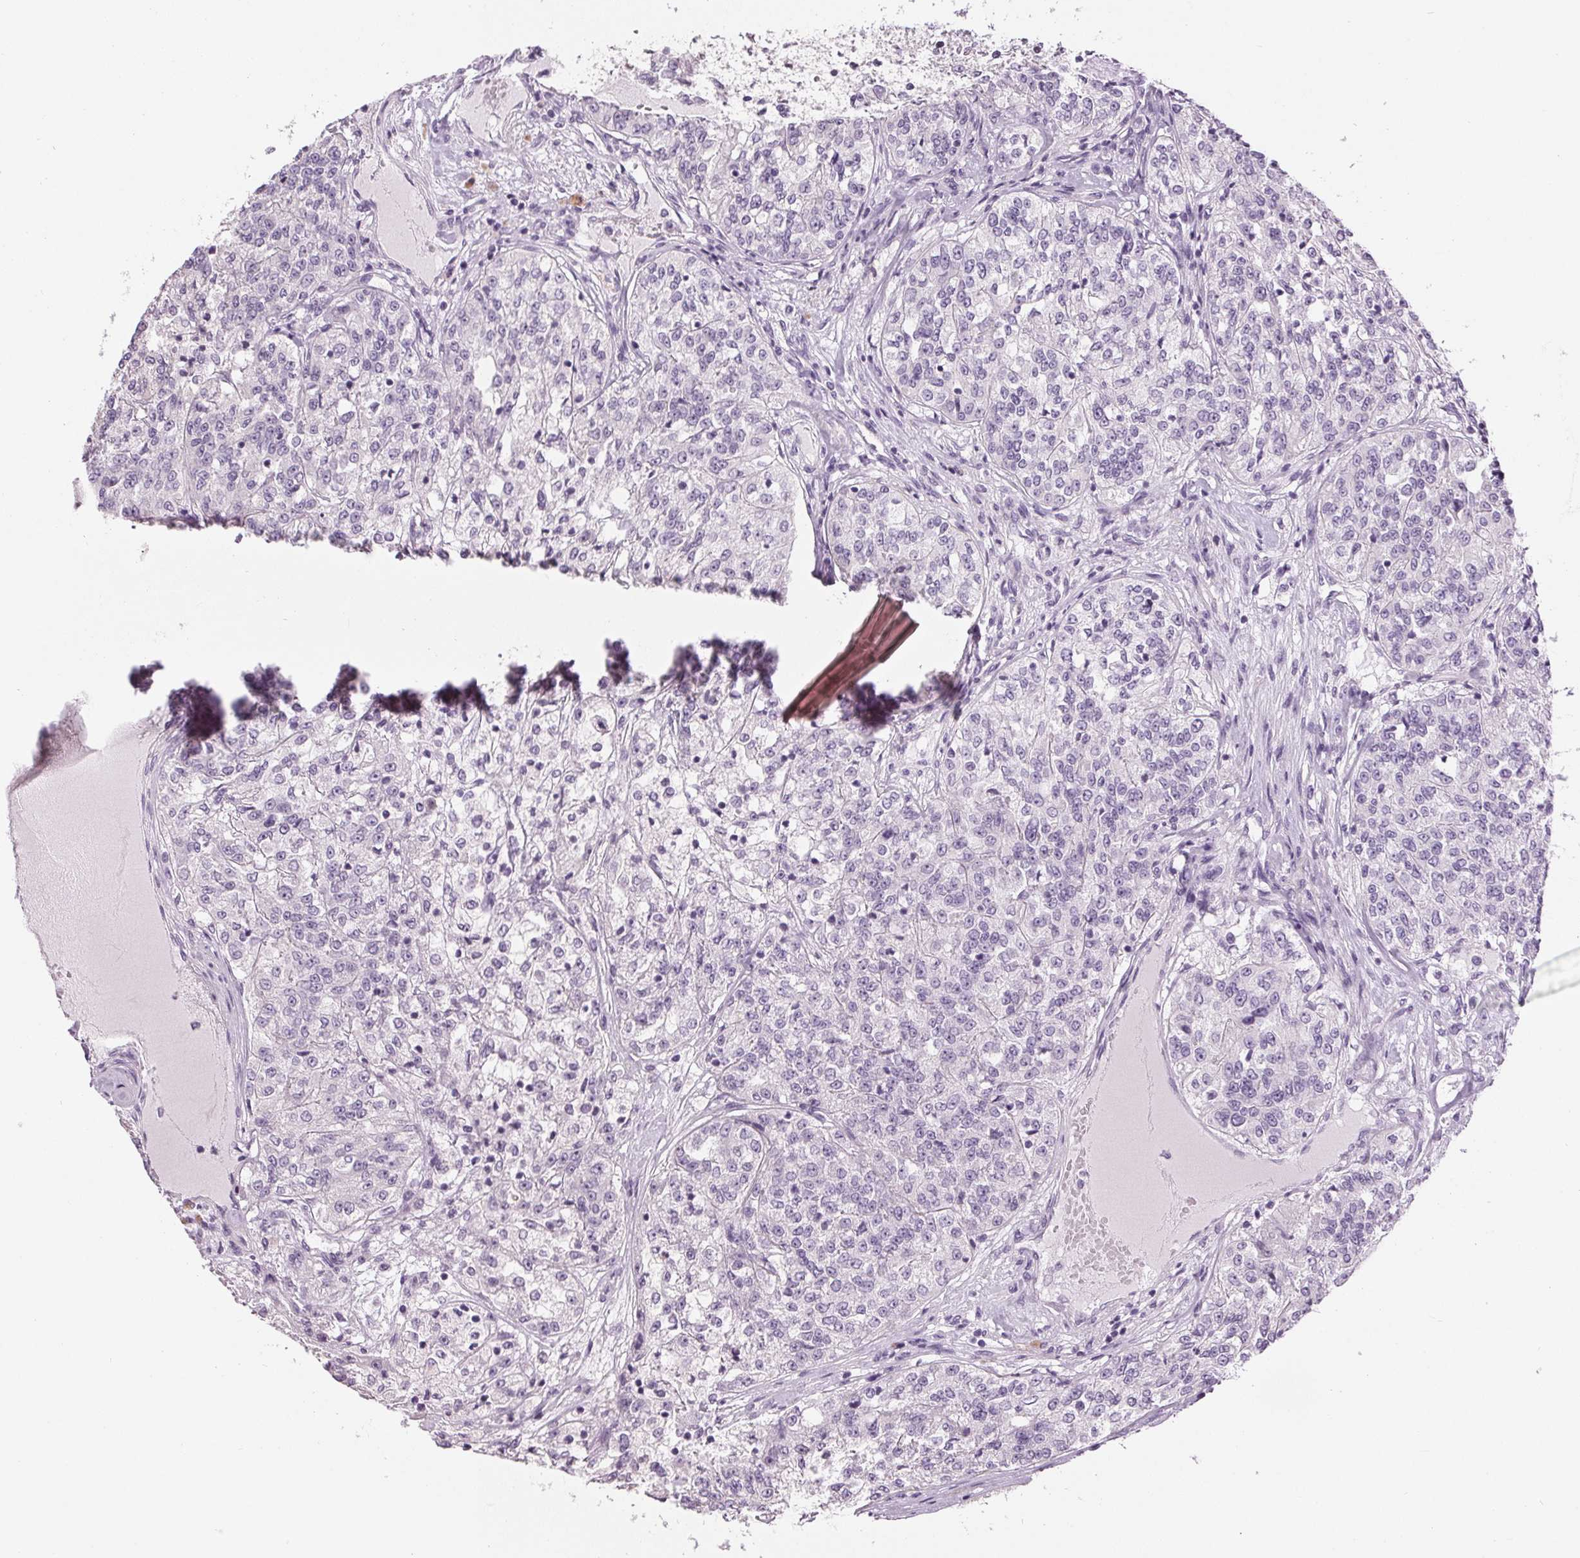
{"staining": {"intensity": "negative", "quantity": "none", "location": "none"}, "tissue": "renal cancer", "cell_type": "Tumor cells", "image_type": "cancer", "snomed": [{"axis": "morphology", "description": "Adenocarcinoma, NOS"}, {"axis": "topography", "description": "Kidney"}], "caption": "High magnification brightfield microscopy of adenocarcinoma (renal) stained with DAB (3,3'-diaminobenzidine) (brown) and counterstained with hematoxylin (blue): tumor cells show no significant positivity. Nuclei are stained in blue.", "gene": "MISP", "patient": {"sex": "female", "age": 63}}